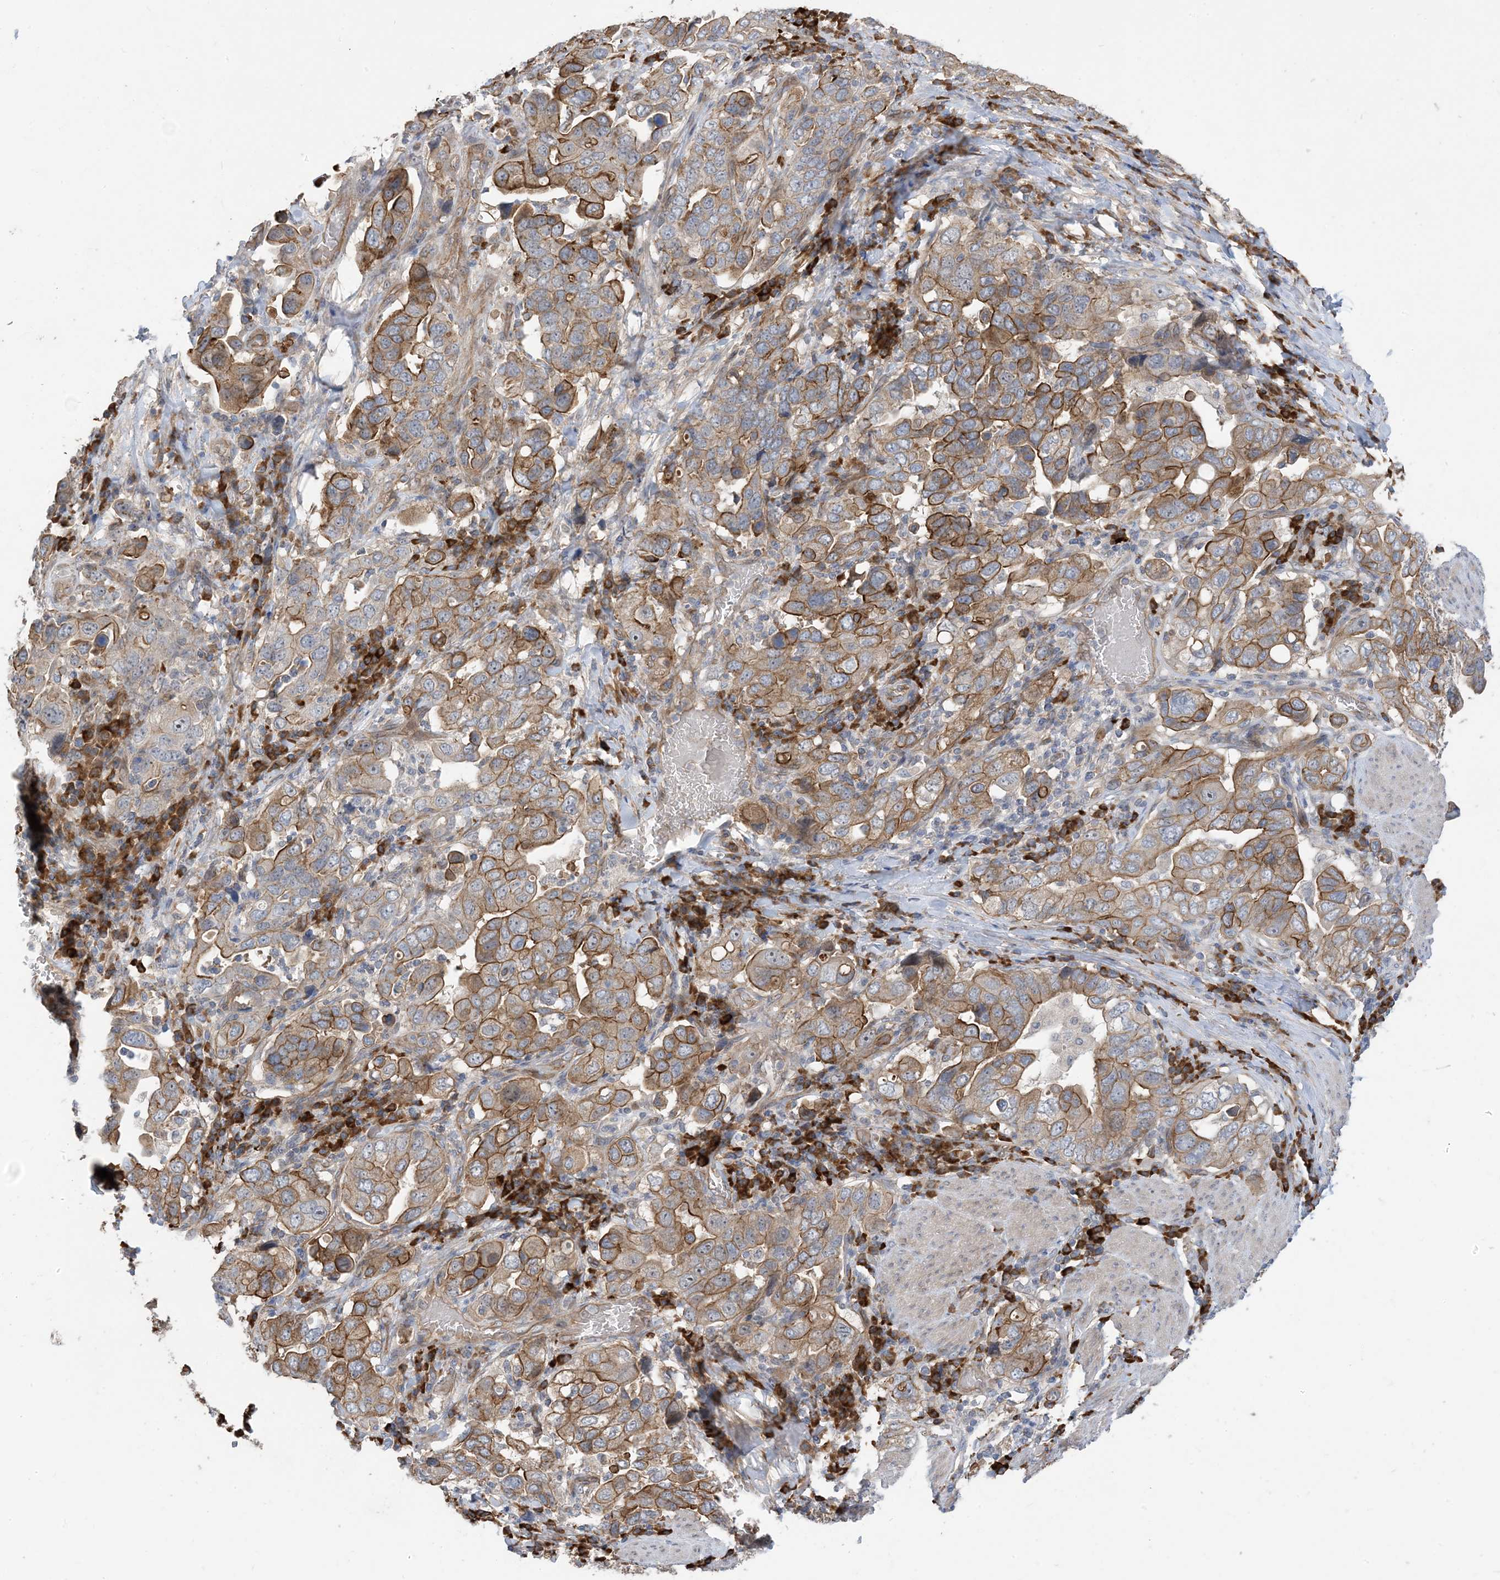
{"staining": {"intensity": "moderate", "quantity": ">75%", "location": "cytoplasmic/membranous"}, "tissue": "stomach cancer", "cell_type": "Tumor cells", "image_type": "cancer", "snomed": [{"axis": "morphology", "description": "Adenocarcinoma, NOS"}, {"axis": "topography", "description": "Stomach, upper"}], "caption": "Immunohistochemistry photomicrograph of human stomach cancer stained for a protein (brown), which shows medium levels of moderate cytoplasmic/membranous staining in about >75% of tumor cells.", "gene": "AOC1", "patient": {"sex": "male", "age": 62}}